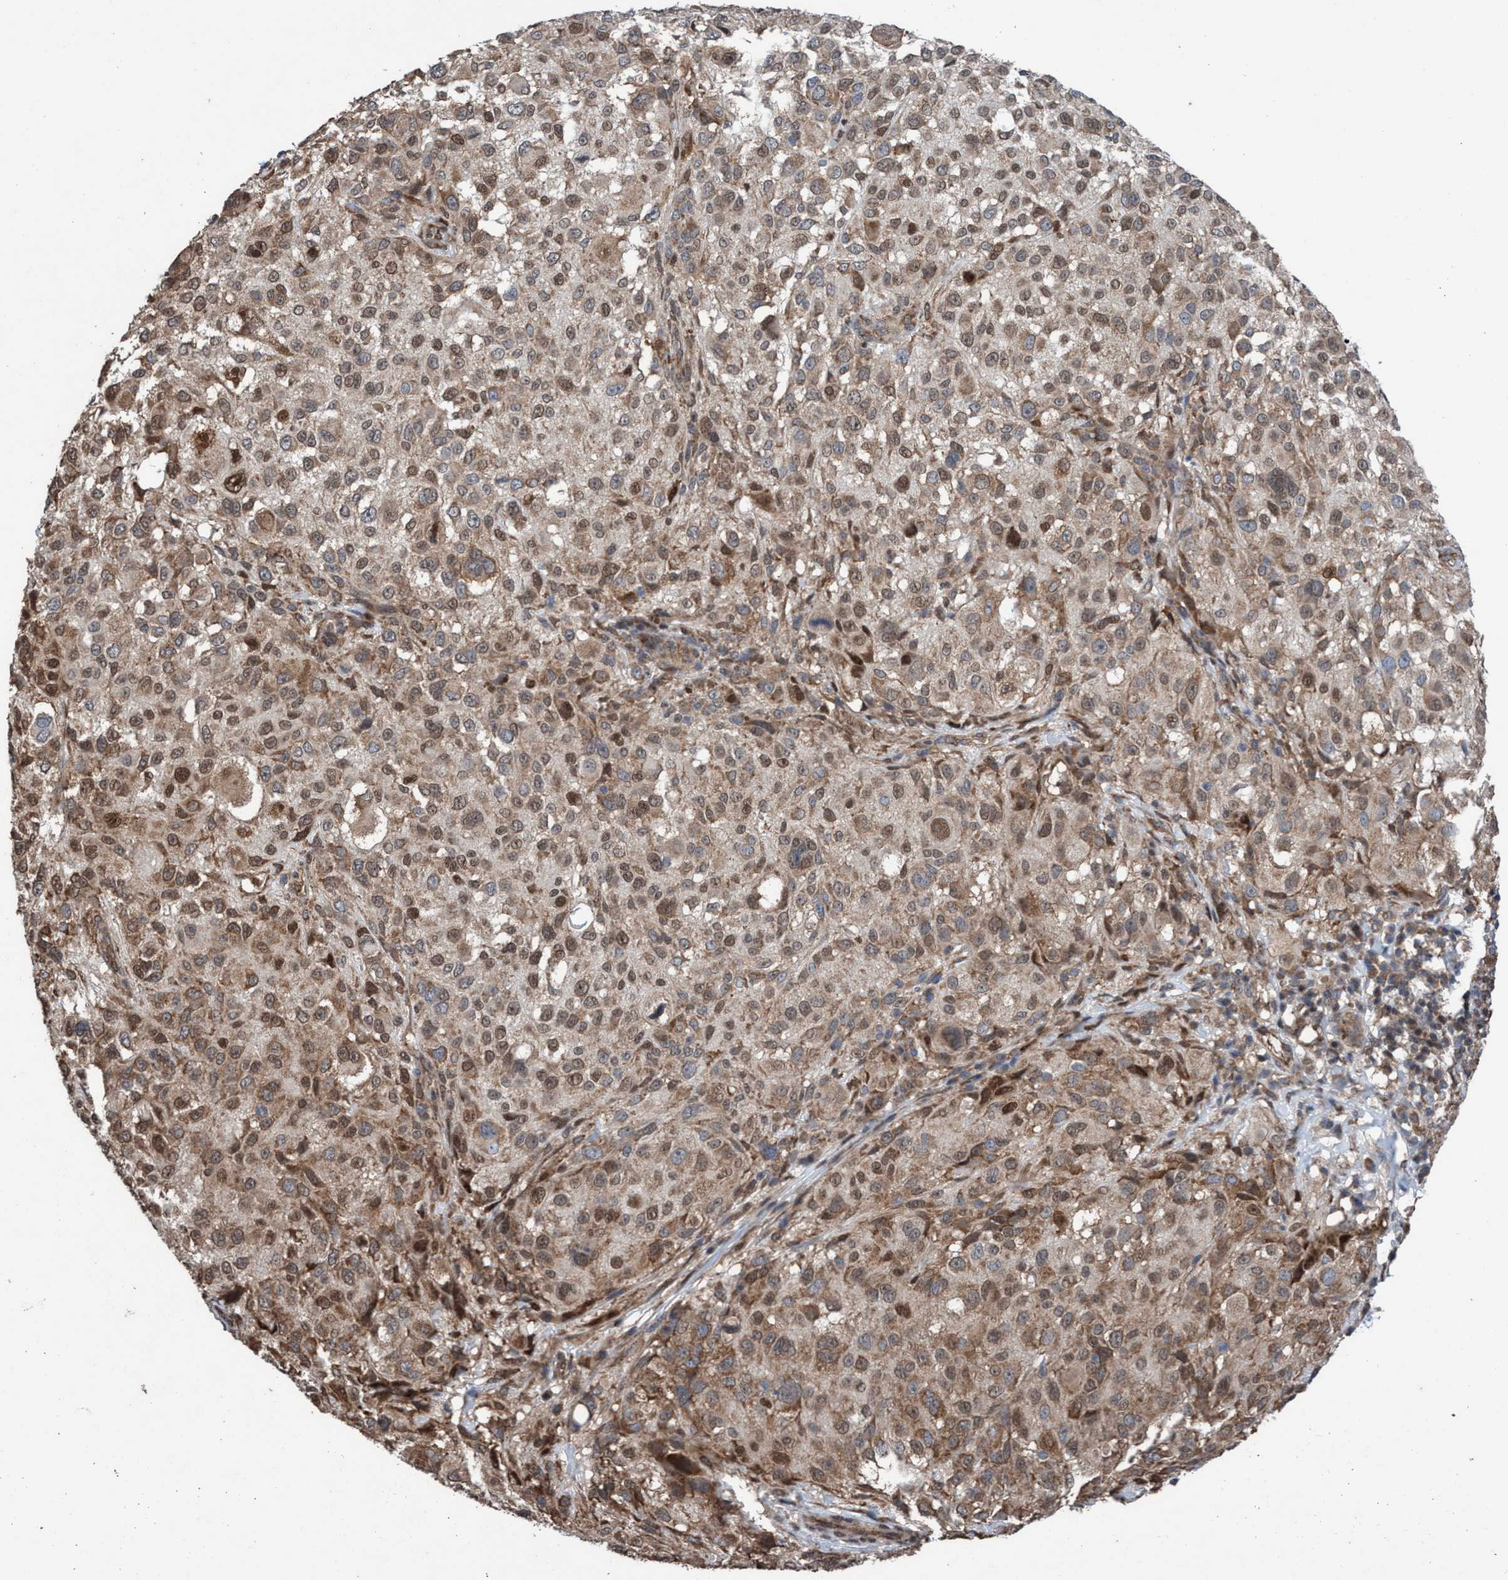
{"staining": {"intensity": "weak", "quantity": ">75%", "location": "cytoplasmic/membranous,nuclear"}, "tissue": "melanoma", "cell_type": "Tumor cells", "image_type": "cancer", "snomed": [{"axis": "morphology", "description": "Necrosis, NOS"}, {"axis": "morphology", "description": "Malignant melanoma, NOS"}, {"axis": "topography", "description": "Skin"}], "caption": "A histopathology image showing weak cytoplasmic/membranous and nuclear staining in approximately >75% of tumor cells in malignant melanoma, as visualized by brown immunohistochemical staining.", "gene": "METAP2", "patient": {"sex": "female", "age": 87}}